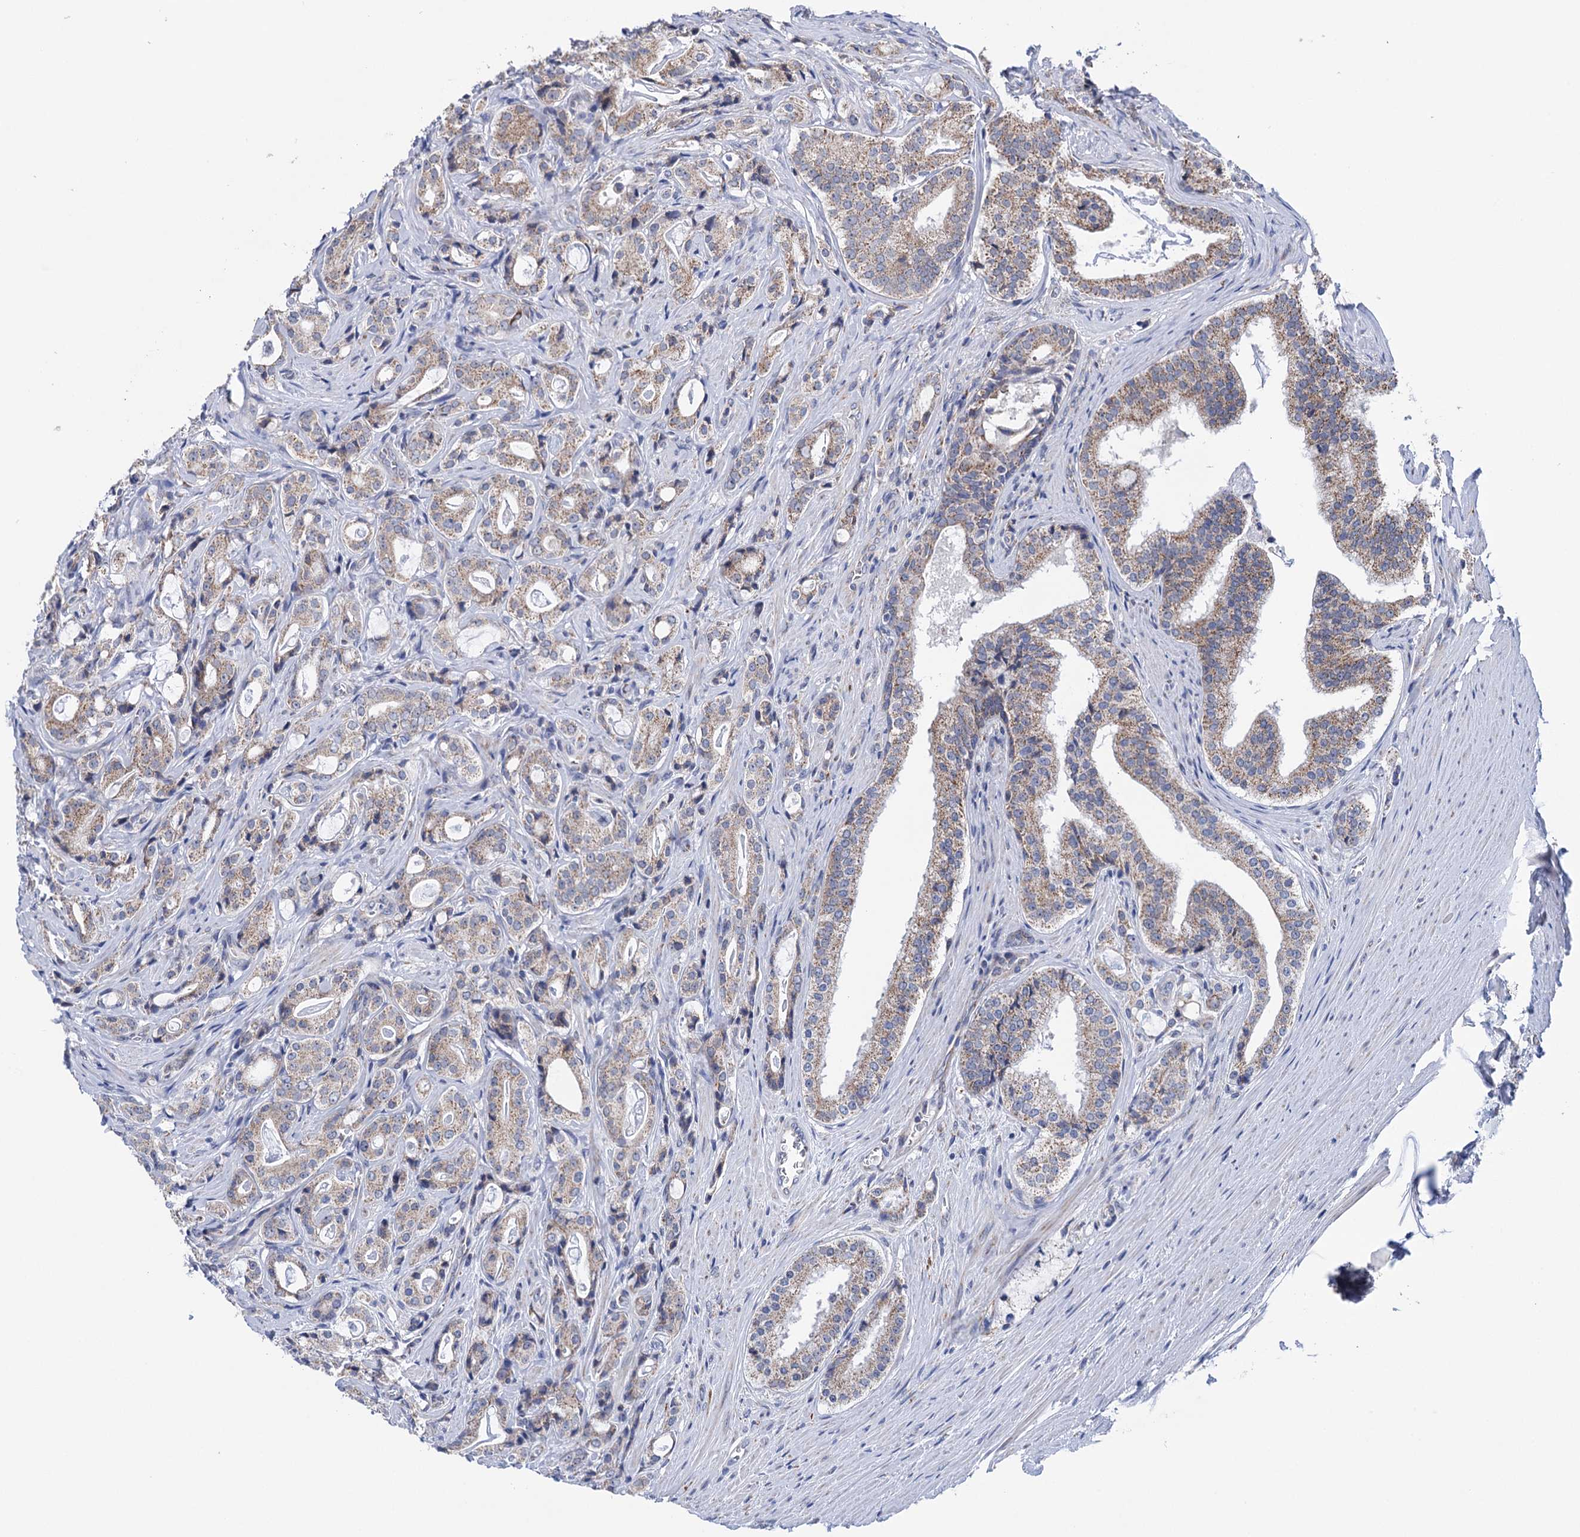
{"staining": {"intensity": "moderate", "quantity": ">75%", "location": "cytoplasmic/membranous"}, "tissue": "prostate cancer", "cell_type": "Tumor cells", "image_type": "cancer", "snomed": [{"axis": "morphology", "description": "Adenocarcinoma, High grade"}, {"axis": "topography", "description": "Prostate"}], "caption": "The micrograph exhibits immunohistochemical staining of prostate cancer. There is moderate cytoplasmic/membranous expression is present in about >75% of tumor cells.", "gene": "SUCLA2", "patient": {"sex": "male", "age": 63}}